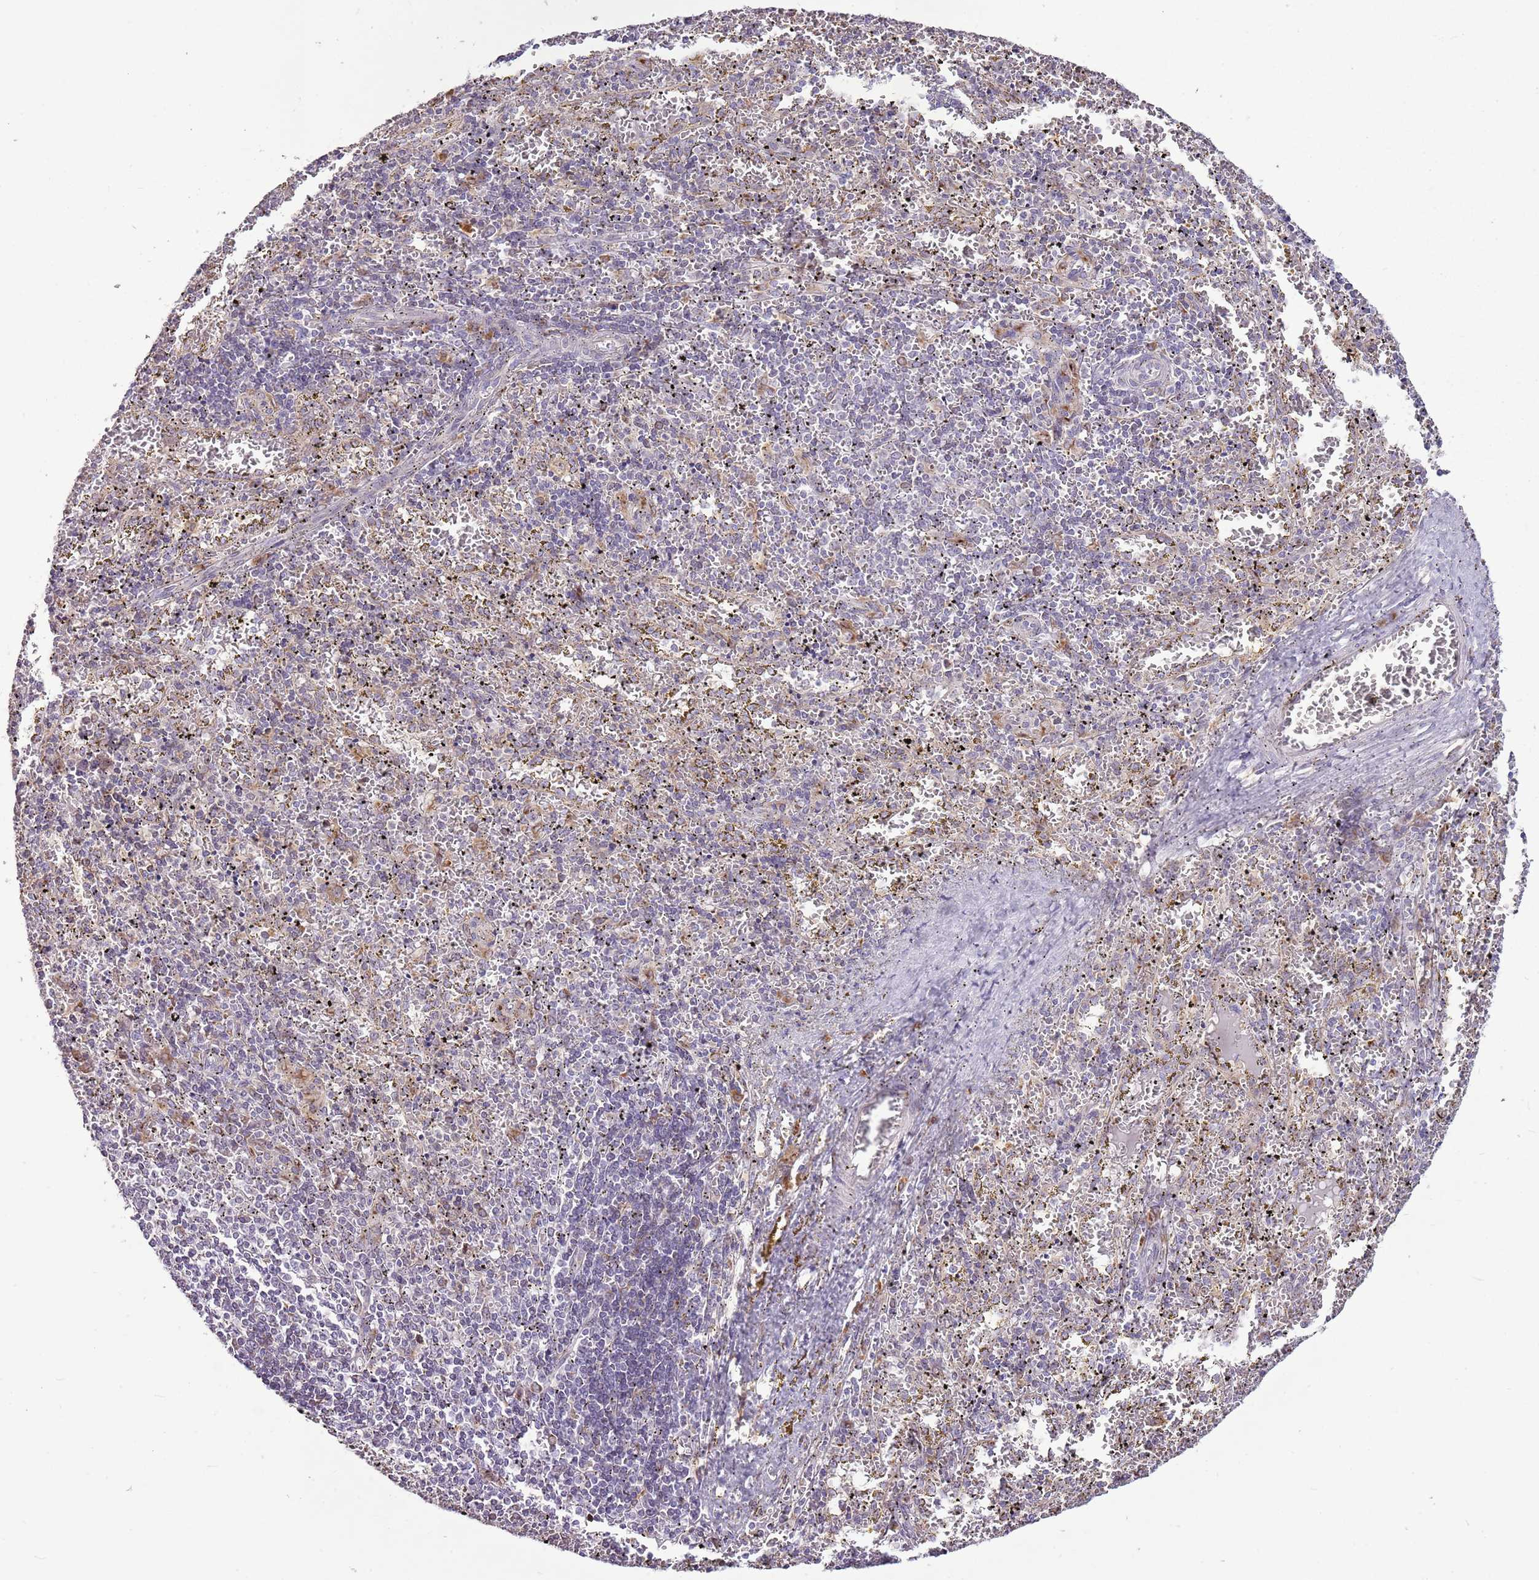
{"staining": {"intensity": "moderate", "quantity": "<25%", "location": "cytoplasmic/membranous"}, "tissue": "spleen", "cell_type": "Cells in red pulp", "image_type": "normal", "snomed": [{"axis": "morphology", "description": "Normal tissue, NOS"}, {"axis": "topography", "description": "Spleen"}], "caption": "Protein expression analysis of unremarkable spleen displays moderate cytoplasmic/membranous expression in about <25% of cells in red pulp. (Stains: DAB in brown, nuclei in blue, Microscopy: brightfield microscopy at high magnification).", "gene": "TMED10", "patient": {"sex": "male", "age": 11}}